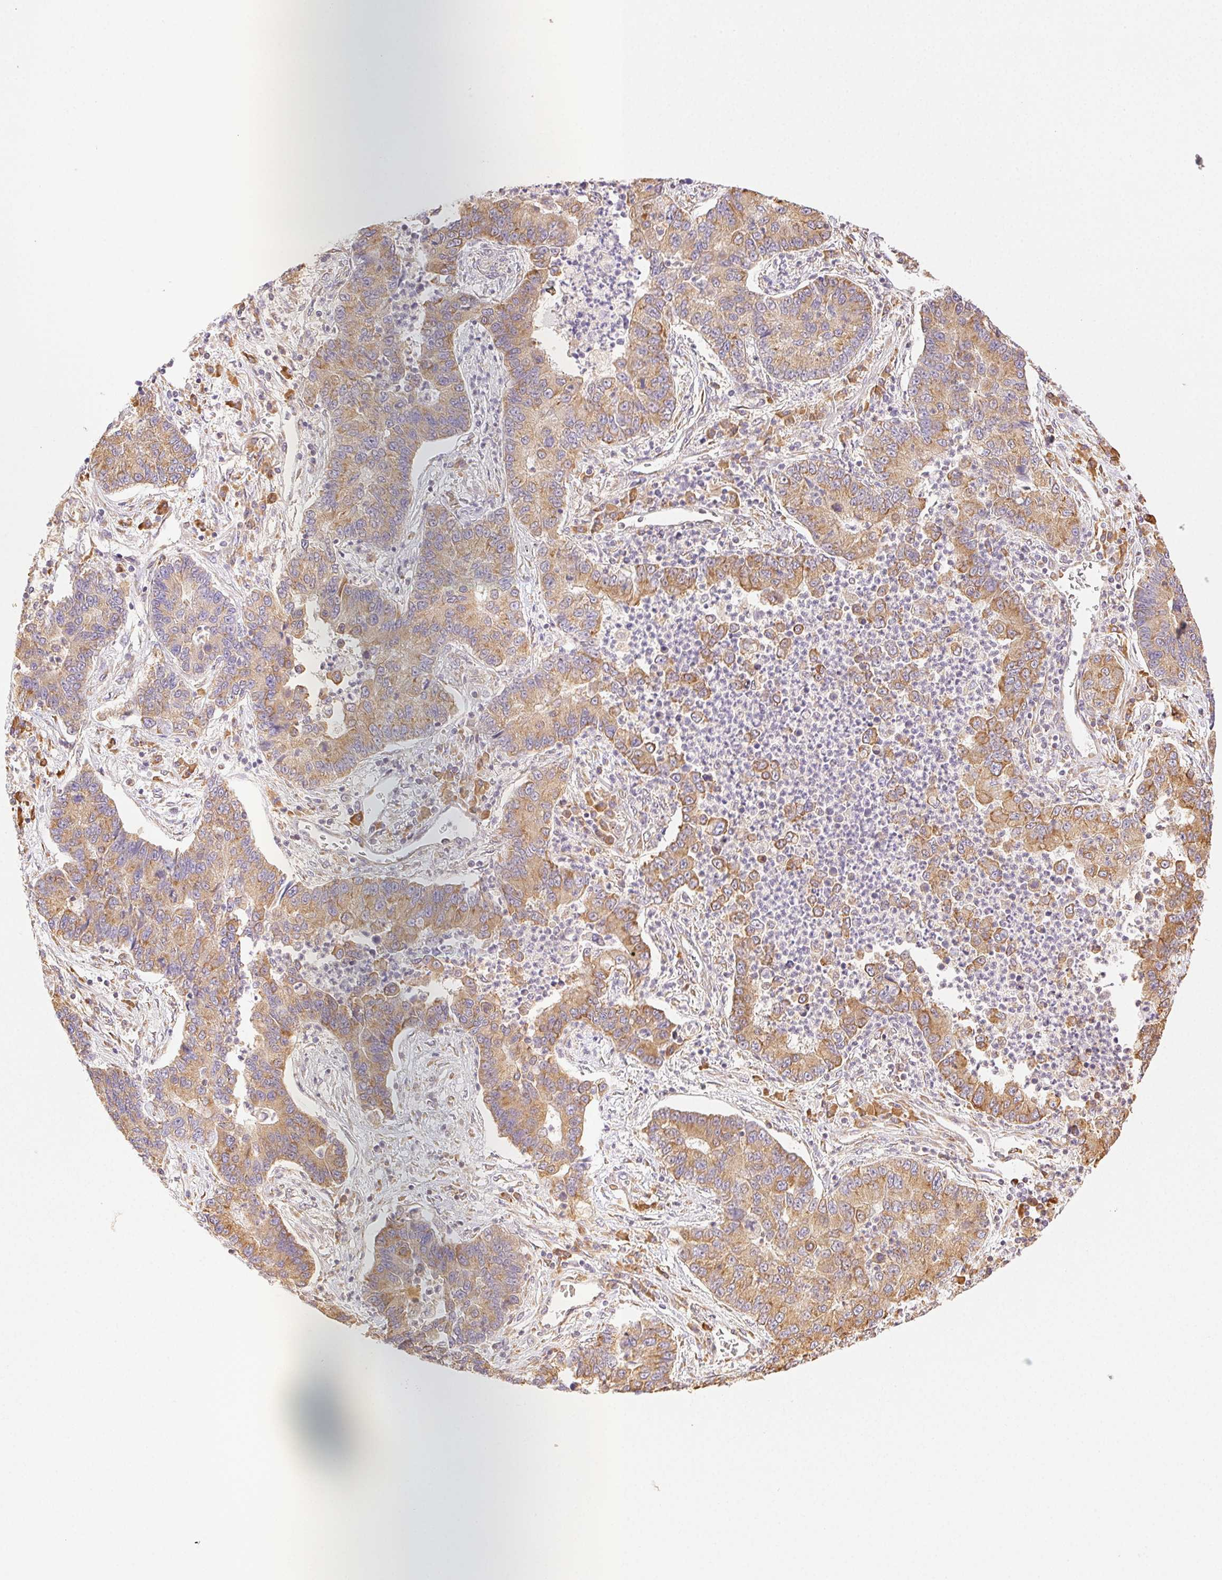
{"staining": {"intensity": "moderate", "quantity": ">75%", "location": "cytoplasmic/membranous"}, "tissue": "lung cancer", "cell_type": "Tumor cells", "image_type": "cancer", "snomed": [{"axis": "morphology", "description": "Adenocarcinoma, NOS"}, {"axis": "topography", "description": "Lung"}], "caption": "A high-resolution image shows immunohistochemistry (IHC) staining of lung adenocarcinoma, which exhibits moderate cytoplasmic/membranous staining in approximately >75% of tumor cells.", "gene": "ENTREP1", "patient": {"sex": "female", "age": 57}}